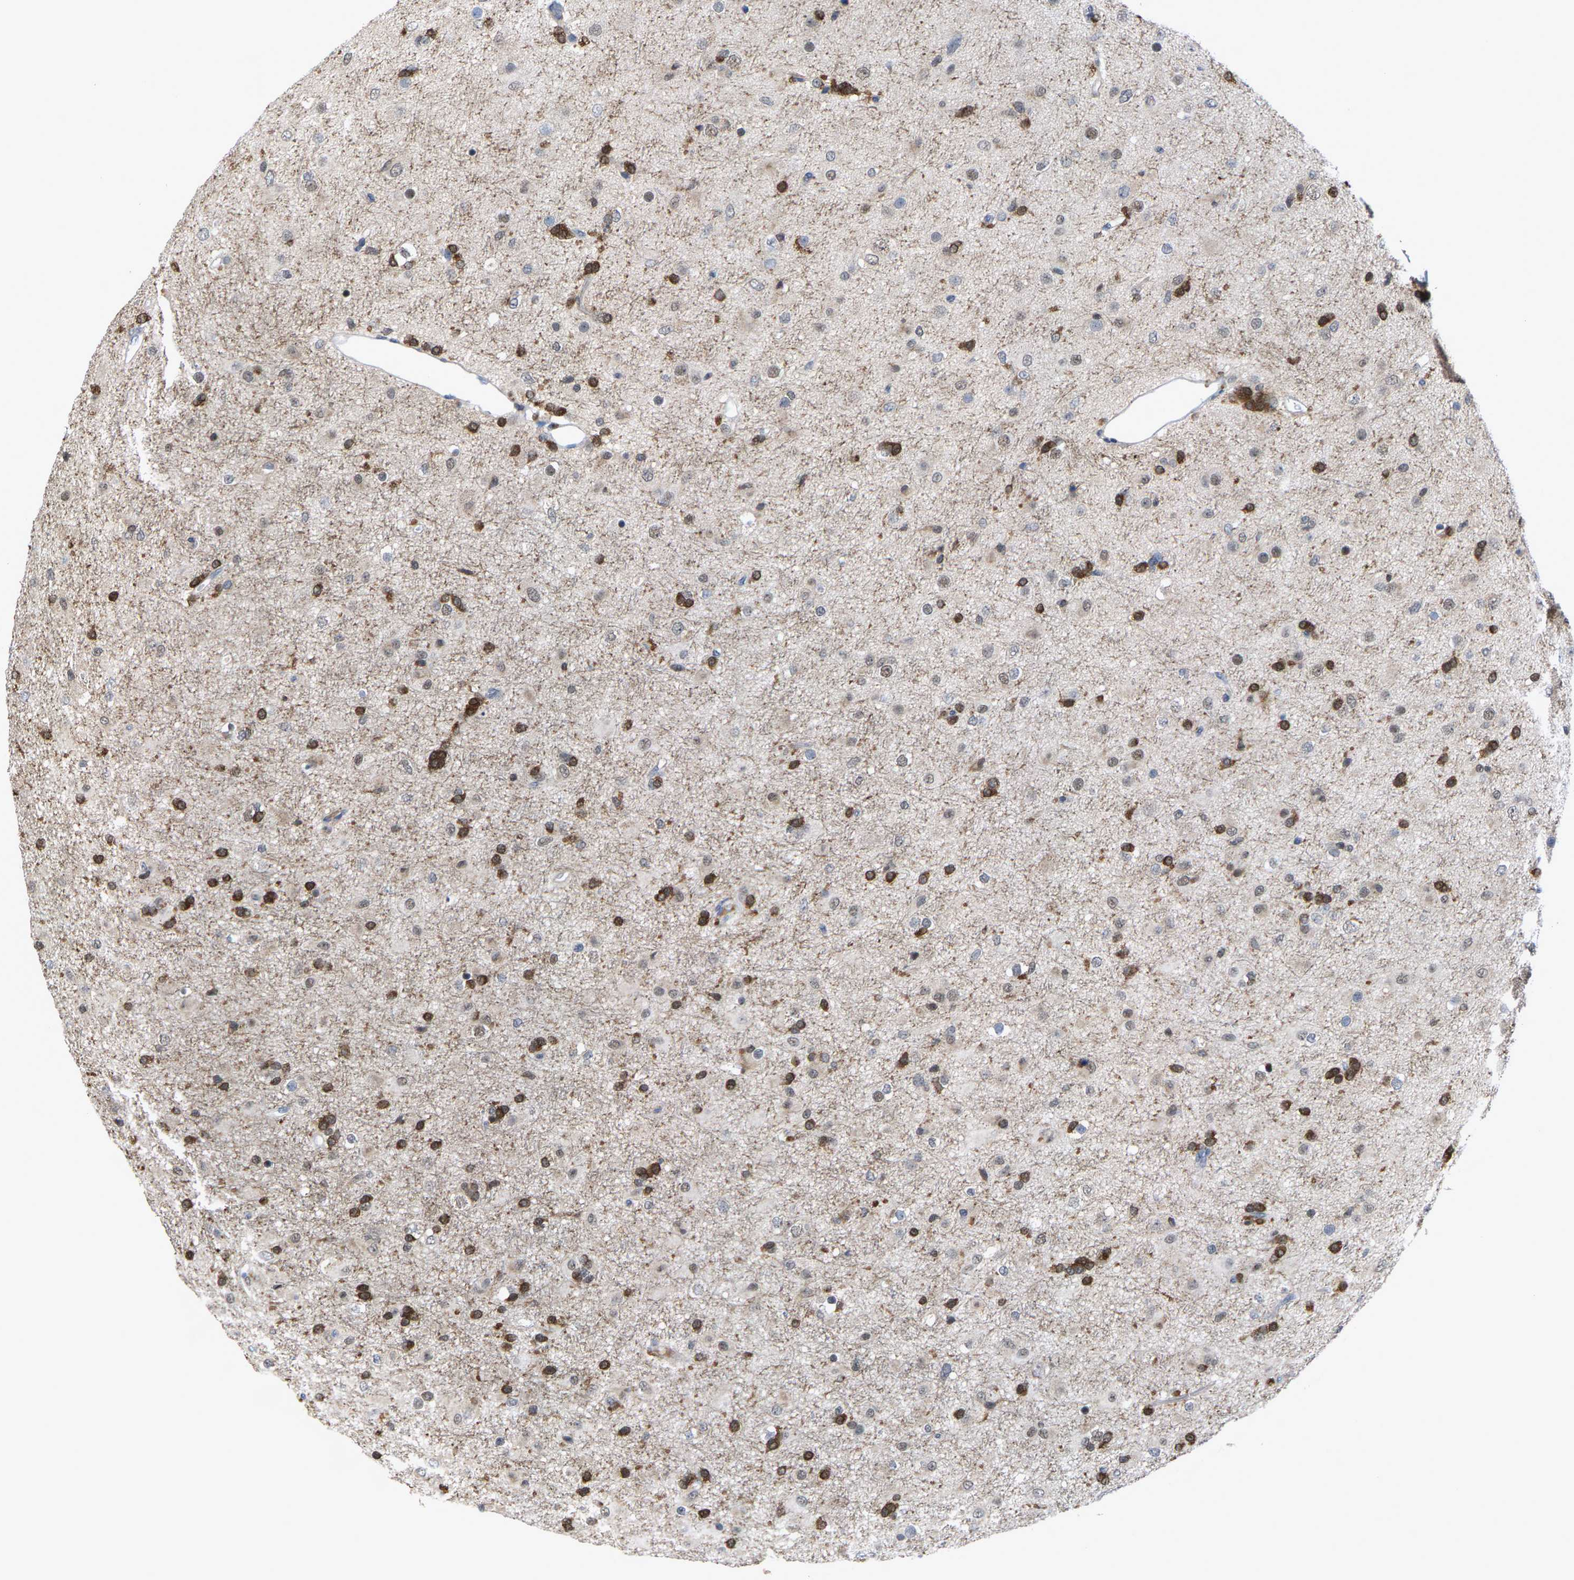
{"staining": {"intensity": "strong", "quantity": "<25%", "location": "cytoplasmic/membranous,nuclear"}, "tissue": "glioma", "cell_type": "Tumor cells", "image_type": "cancer", "snomed": [{"axis": "morphology", "description": "Glioma, malignant, Low grade"}, {"axis": "topography", "description": "Brain"}], "caption": "Tumor cells demonstrate strong cytoplasmic/membranous and nuclear staining in about <25% of cells in glioma.", "gene": "FGD3", "patient": {"sex": "male", "age": 65}}